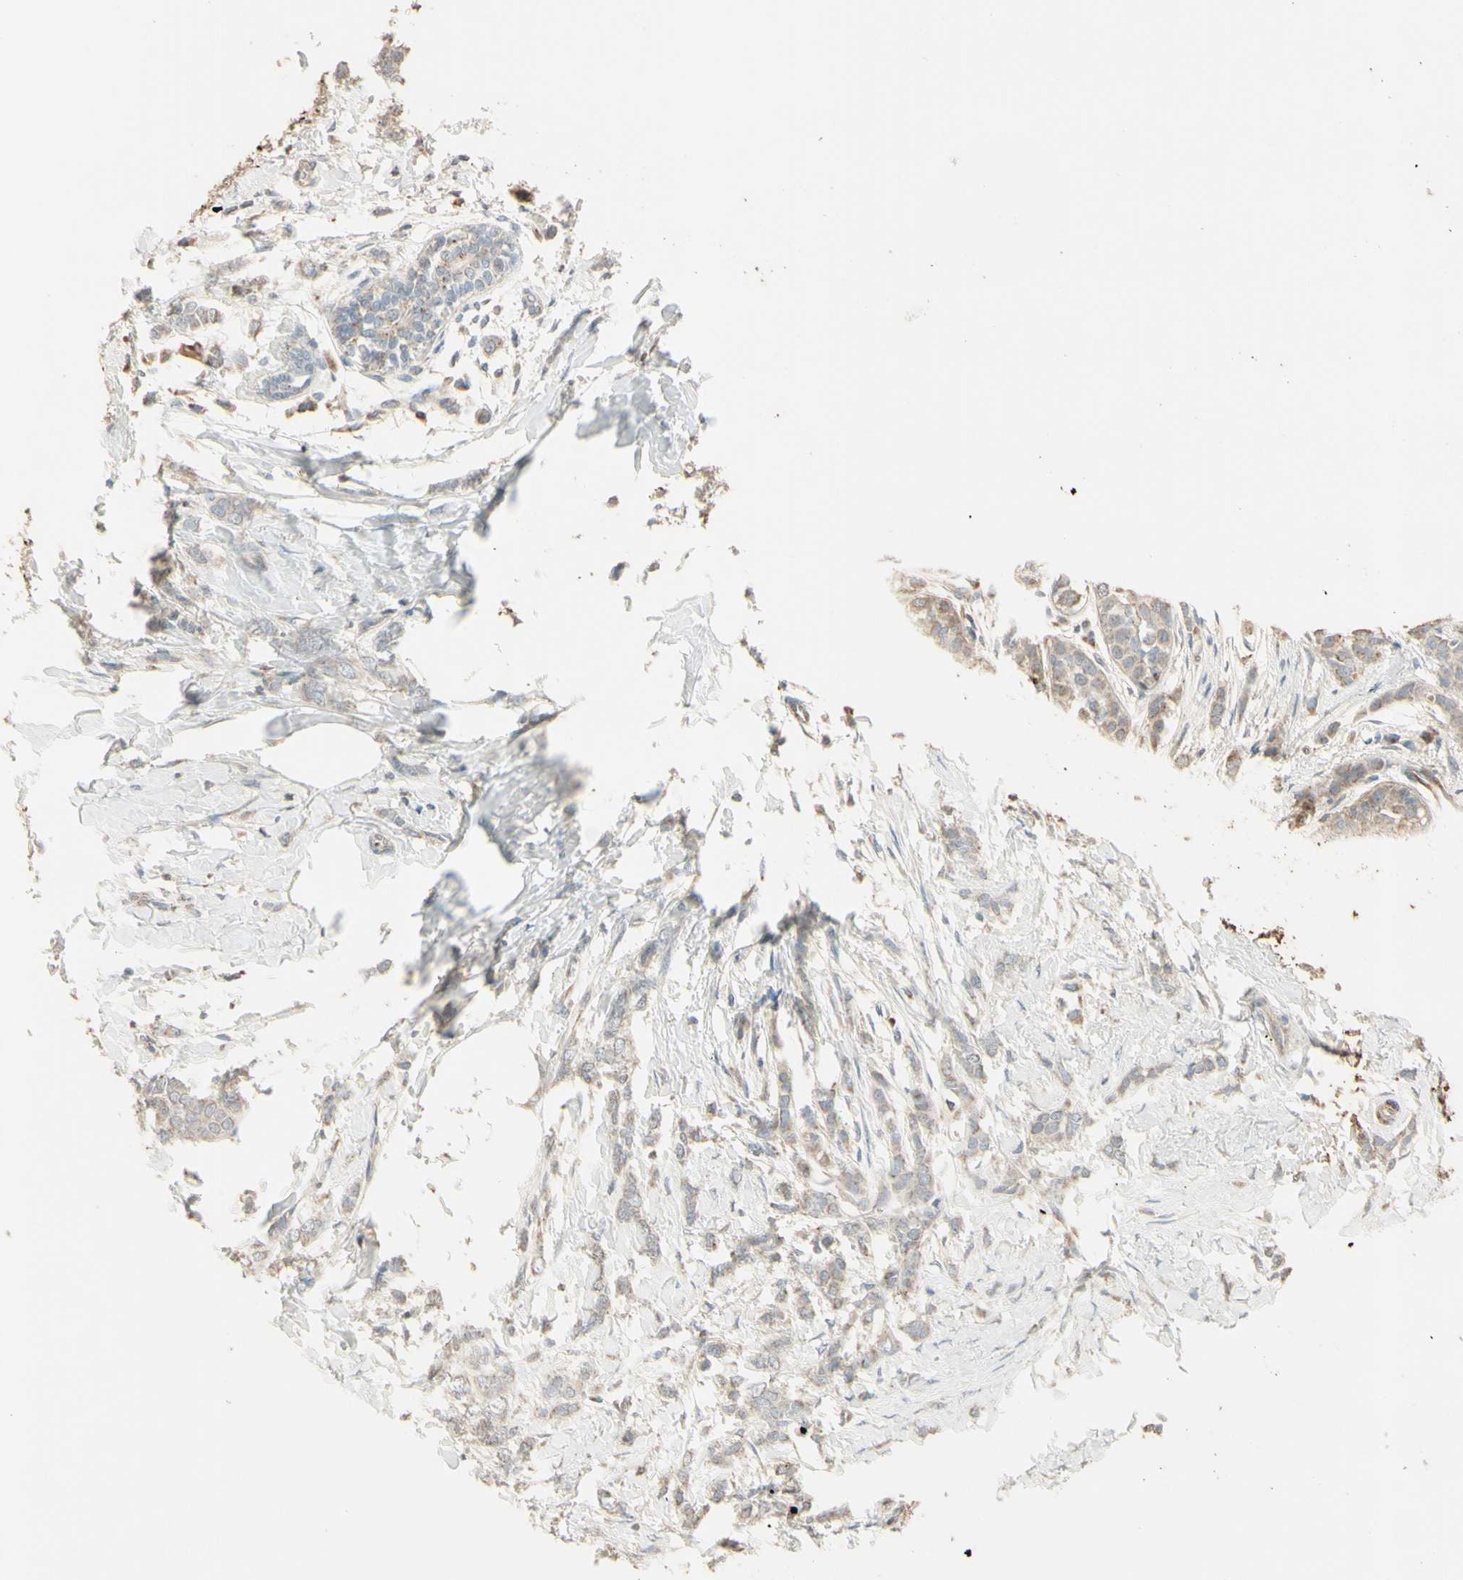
{"staining": {"intensity": "weak", "quantity": ">75%", "location": "cytoplasmic/membranous"}, "tissue": "breast cancer", "cell_type": "Tumor cells", "image_type": "cancer", "snomed": [{"axis": "morphology", "description": "Lobular carcinoma, in situ"}, {"axis": "morphology", "description": "Lobular carcinoma"}, {"axis": "topography", "description": "Breast"}], "caption": "Approximately >75% of tumor cells in human breast lobular carcinoma reveal weak cytoplasmic/membranous protein expression as visualized by brown immunohistochemical staining.", "gene": "ANGPTL1", "patient": {"sex": "female", "age": 41}}